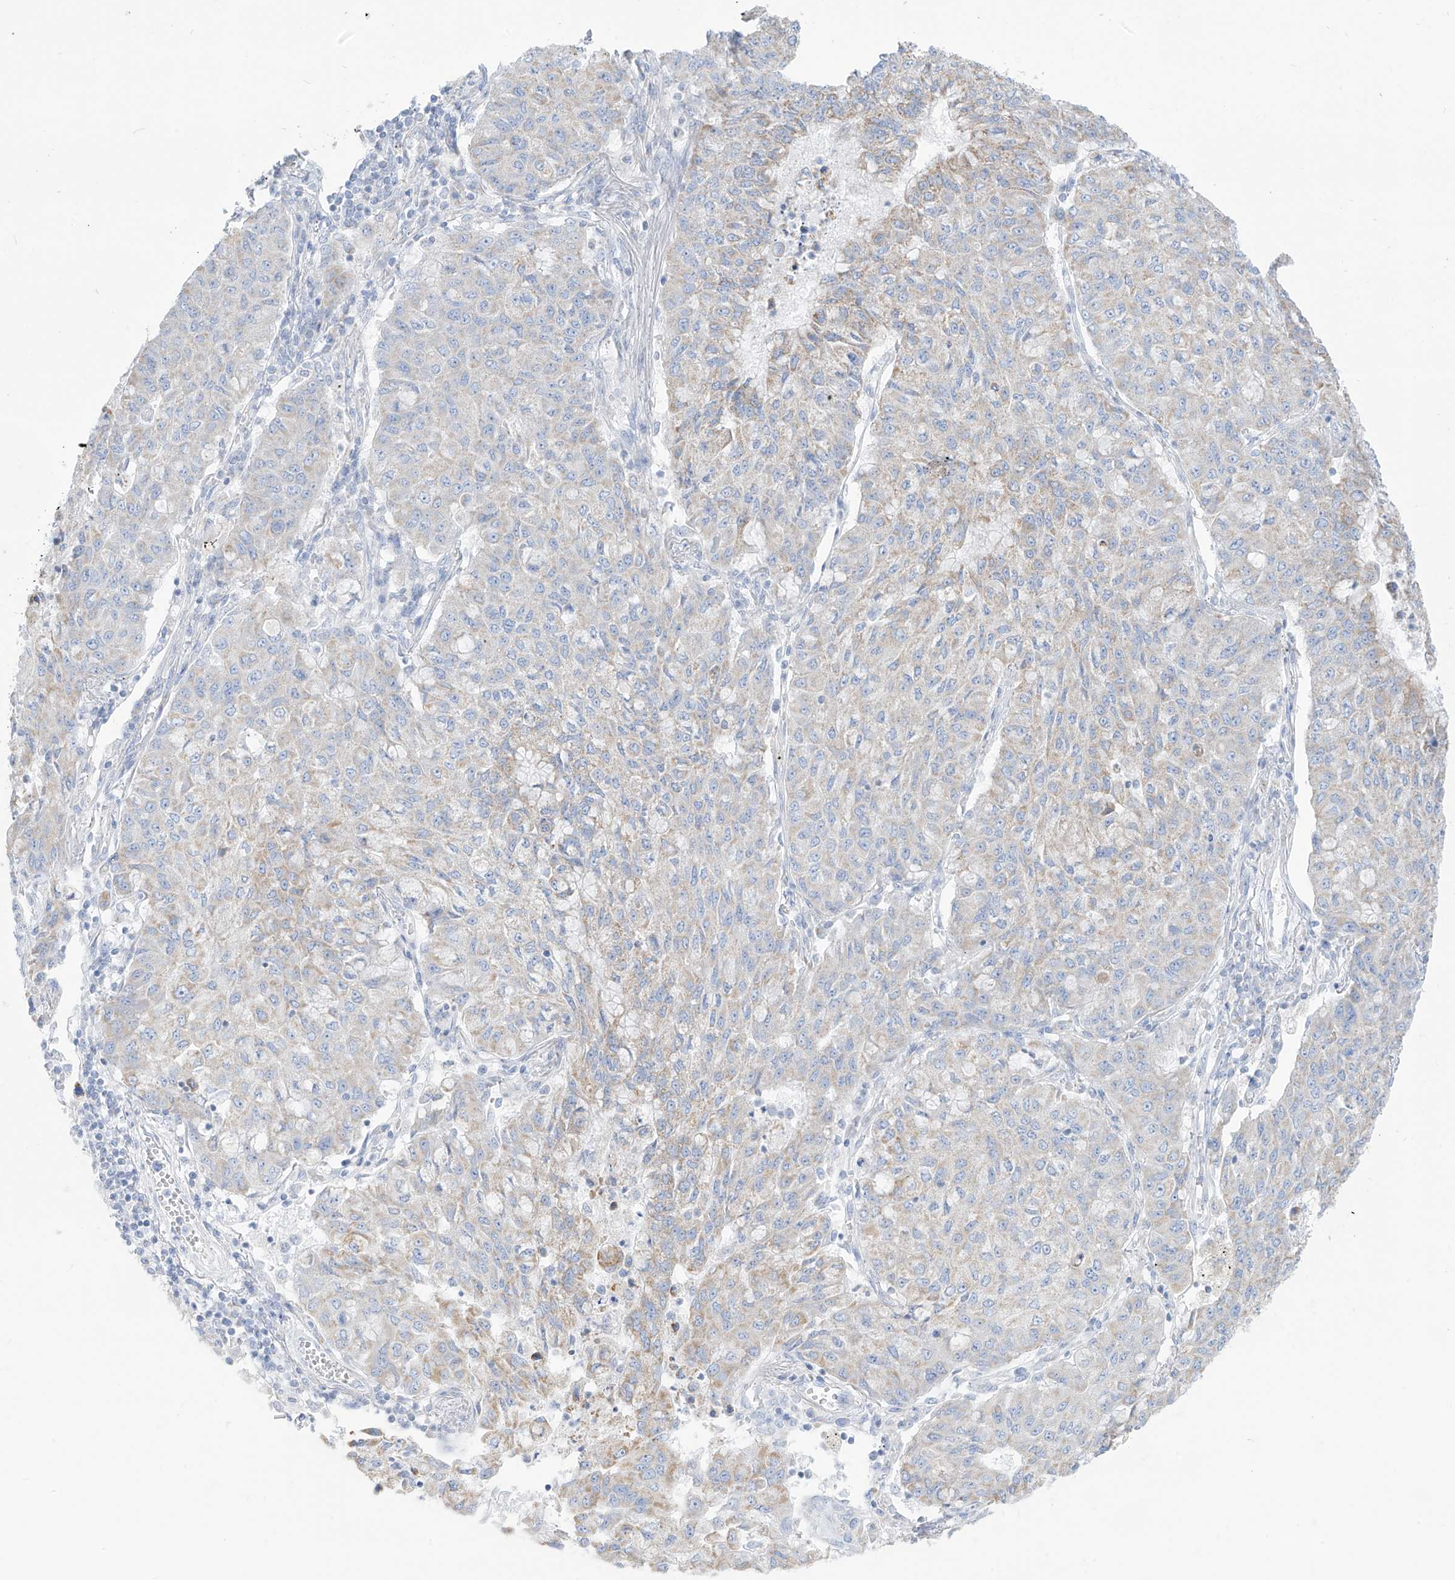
{"staining": {"intensity": "weak", "quantity": "<25%", "location": "cytoplasmic/membranous"}, "tissue": "lung cancer", "cell_type": "Tumor cells", "image_type": "cancer", "snomed": [{"axis": "morphology", "description": "Squamous cell carcinoma, NOS"}, {"axis": "topography", "description": "Lung"}], "caption": "There is no significant expression in tumor cells of lung cancer (squamous cell carcinoma).", "gene": "SLC26A3", "patient": {"sex": "male", "age": 74}}